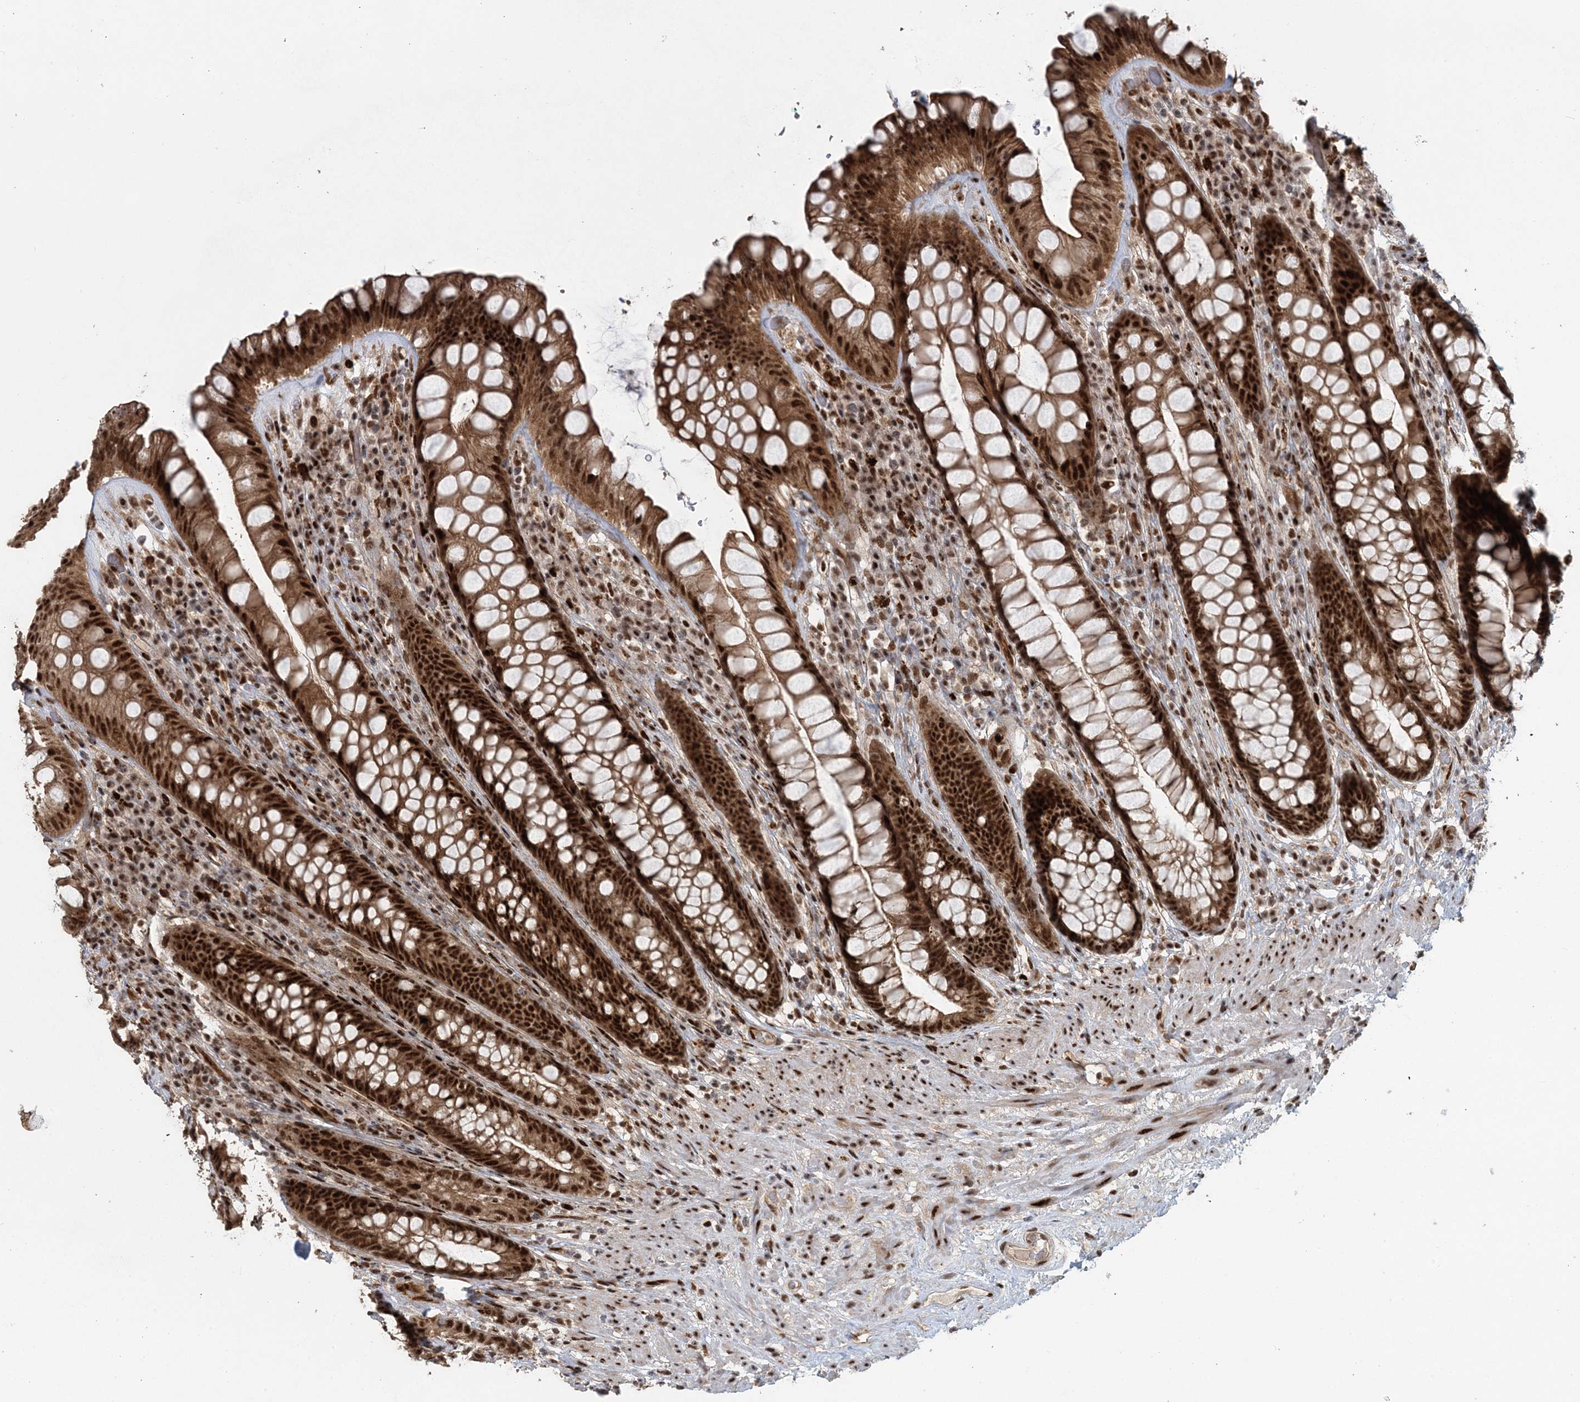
{"staining": {"intensity": "strong", "quantity": ">75%", "location": "cytoplasmic/membranous,nuclear"}, "tissue": "rectum", "cell_type": "Glandular cells", "image_type": "normal", "snomed": [{"axis": "morphology", "description": "Normal tissue, NOS"}, {"axis": "topography", "description": "Rectum"}], "caption": "Rectum stained for a protein displays strong cytoplasmic/membranous,nuclear positivity in glandular cells. Immunohistochemistry stains the protein in brown and the nuclei are stained blue.", "gene": "CWC22", "patient": {"sex": "male", "age": 74}}